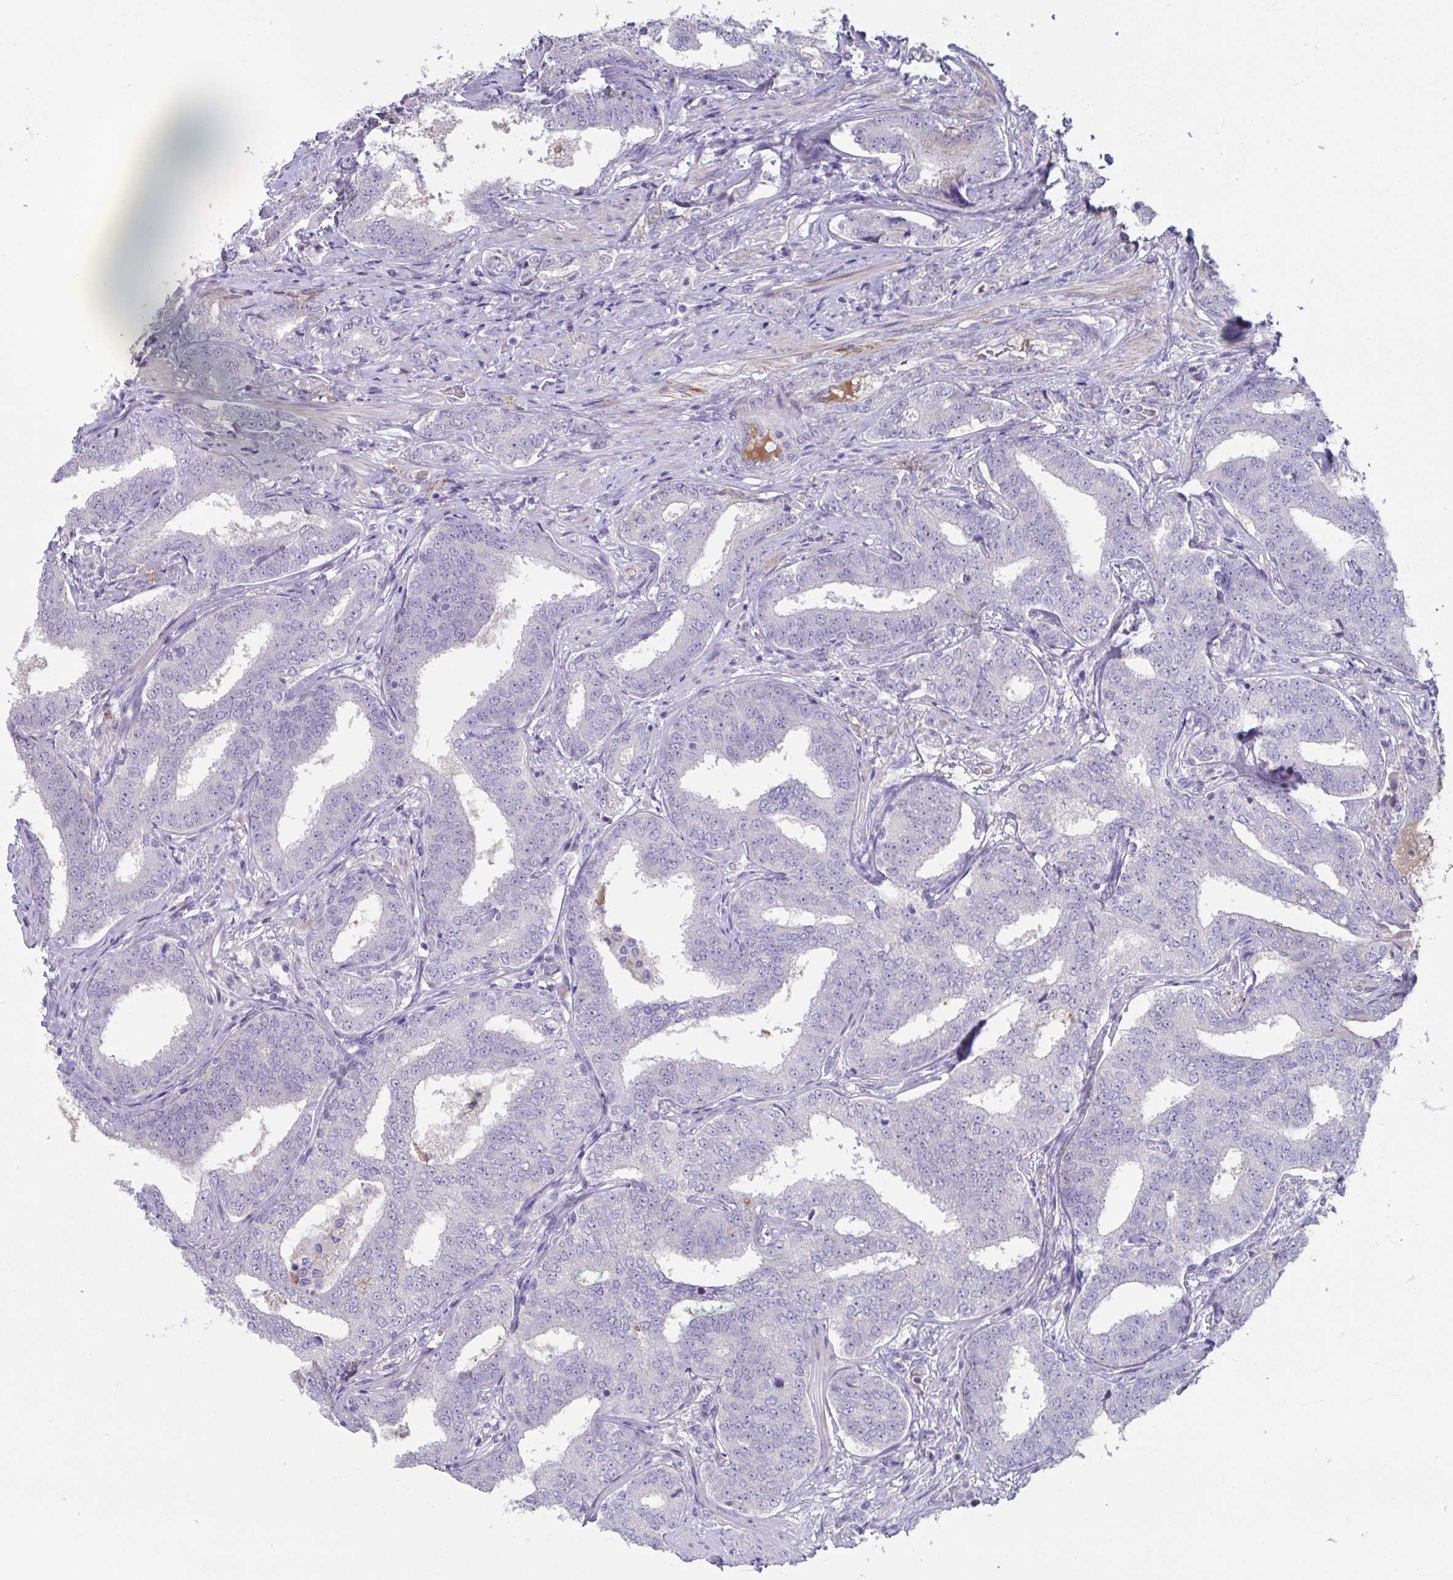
{"staining": {"intensity": "negative", "quantity": "none", "location": "none"}, "tissue": "prostate cancer", "cell_type": "Tumor cells", "image_type": "cancer", "snomed": [{"axis": "morphology", "description": "Adenocarcinoma, High grade"}, {"axis": "topography", "description": "Prostate"}], "caption": "Immunohistochemistry image of human prostate cancer (high-grade adenocarcinoma) stained for a protein (brown), which reveals no positivity in tumor cells.", "gene": "ANO5", "patient": {"sex": "male", "age": 72}}